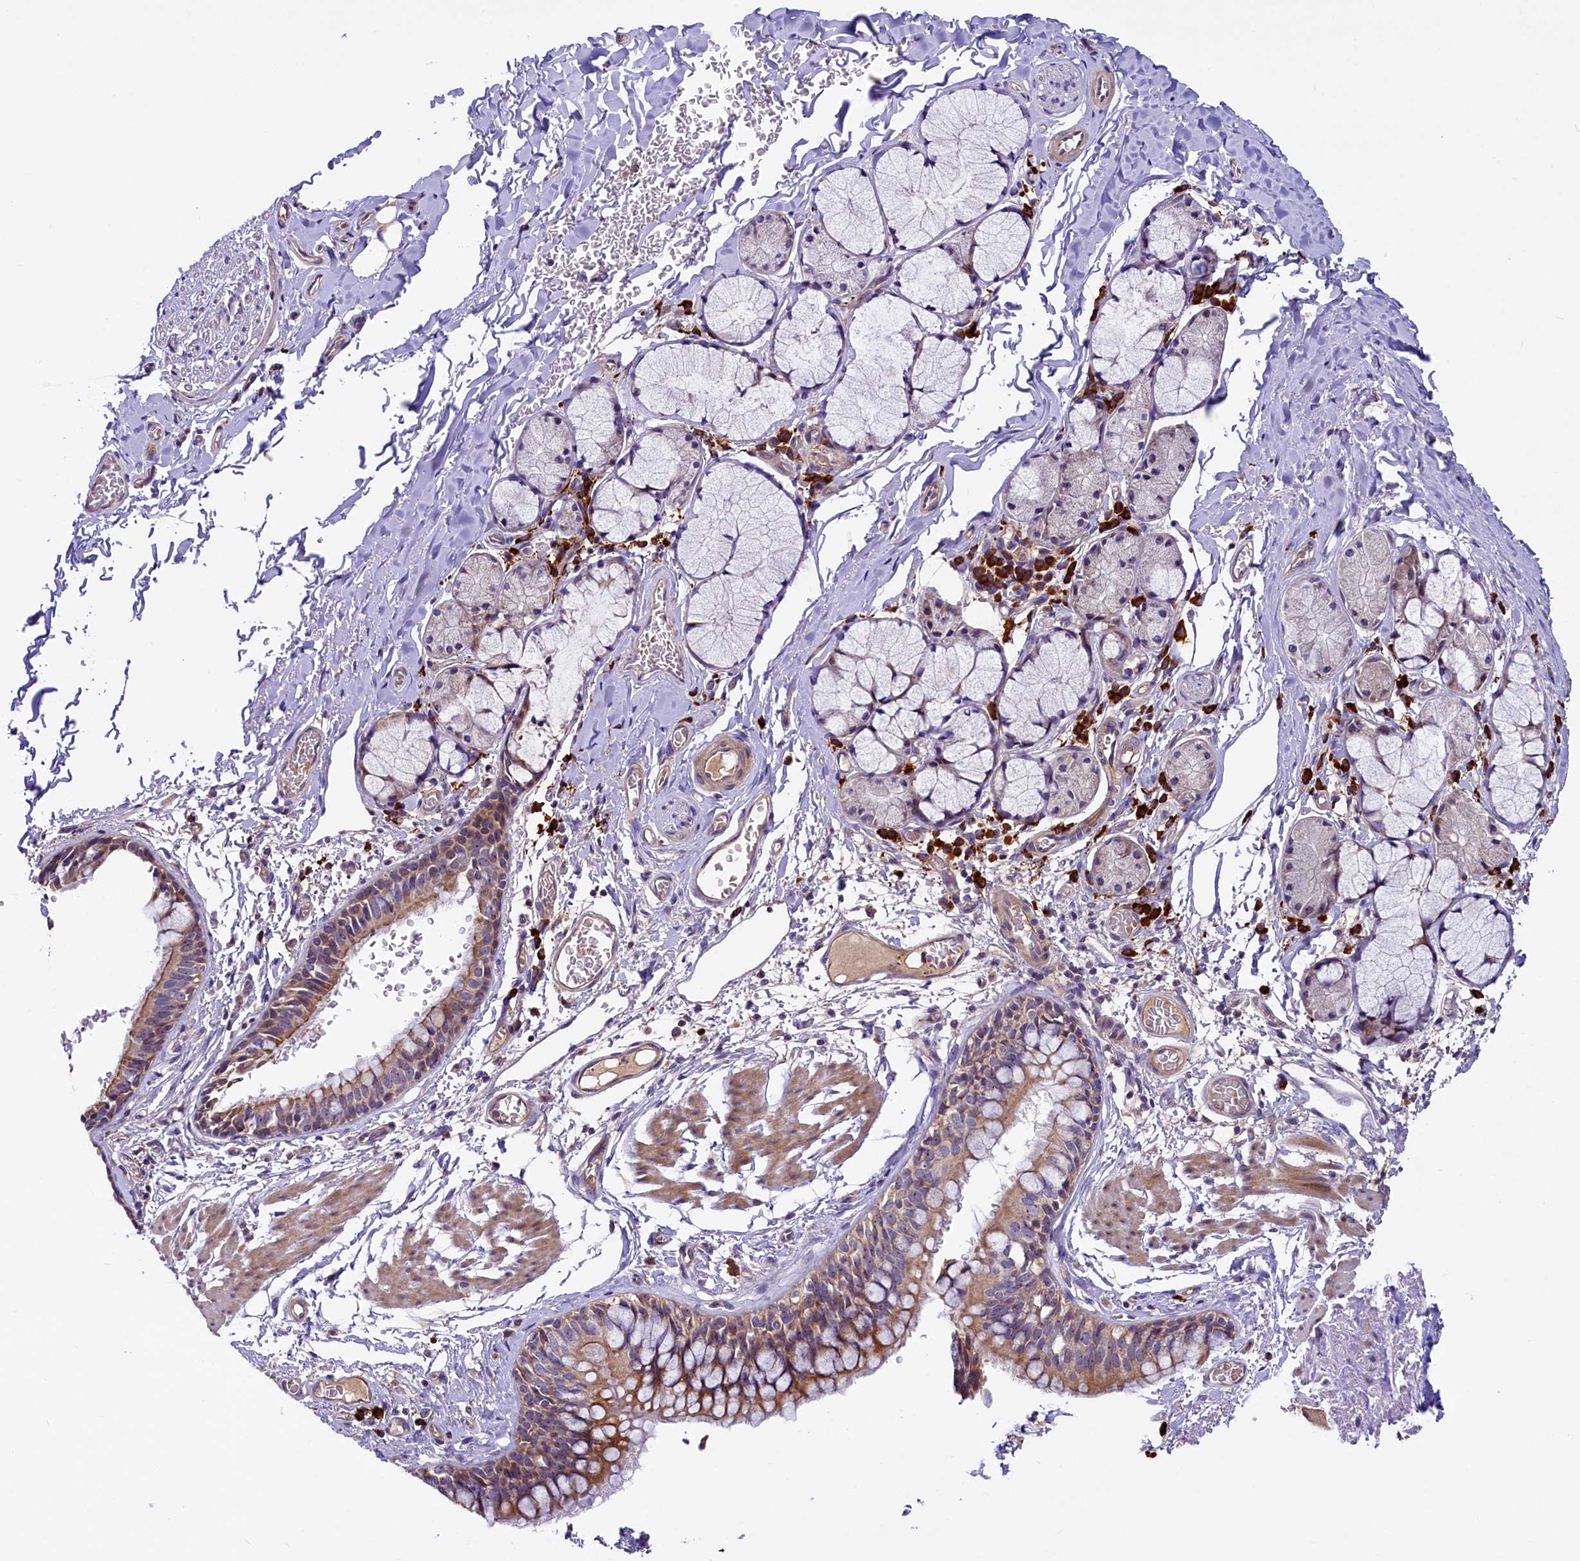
{"staining": {"intensity": "moderate", "quantity": ">75%", "location": "cytoplasmic/membranous"}, "tissue": "bronchus", "cell_type": "Respiratory epithelial cells", "image_type": "normal", "snomed": [{"axis": "morphology", "description": "Normal tissue, NOS"}, {"axis": "topography", "description": "Cartilage tissue"}, {"axis": "topography", "description": "Bronchus"}], "caption": "An image of bronchus stained for a protein shows moderate cytoplasmic/membranous brown staining in respiratory epithelial cells. (DAB (3,3'-diaminobenzidine) = brown stain, brightfield microscopy at high magnification).", "gene": "FRY", "patient": {"sex": "female", "age": 36}}